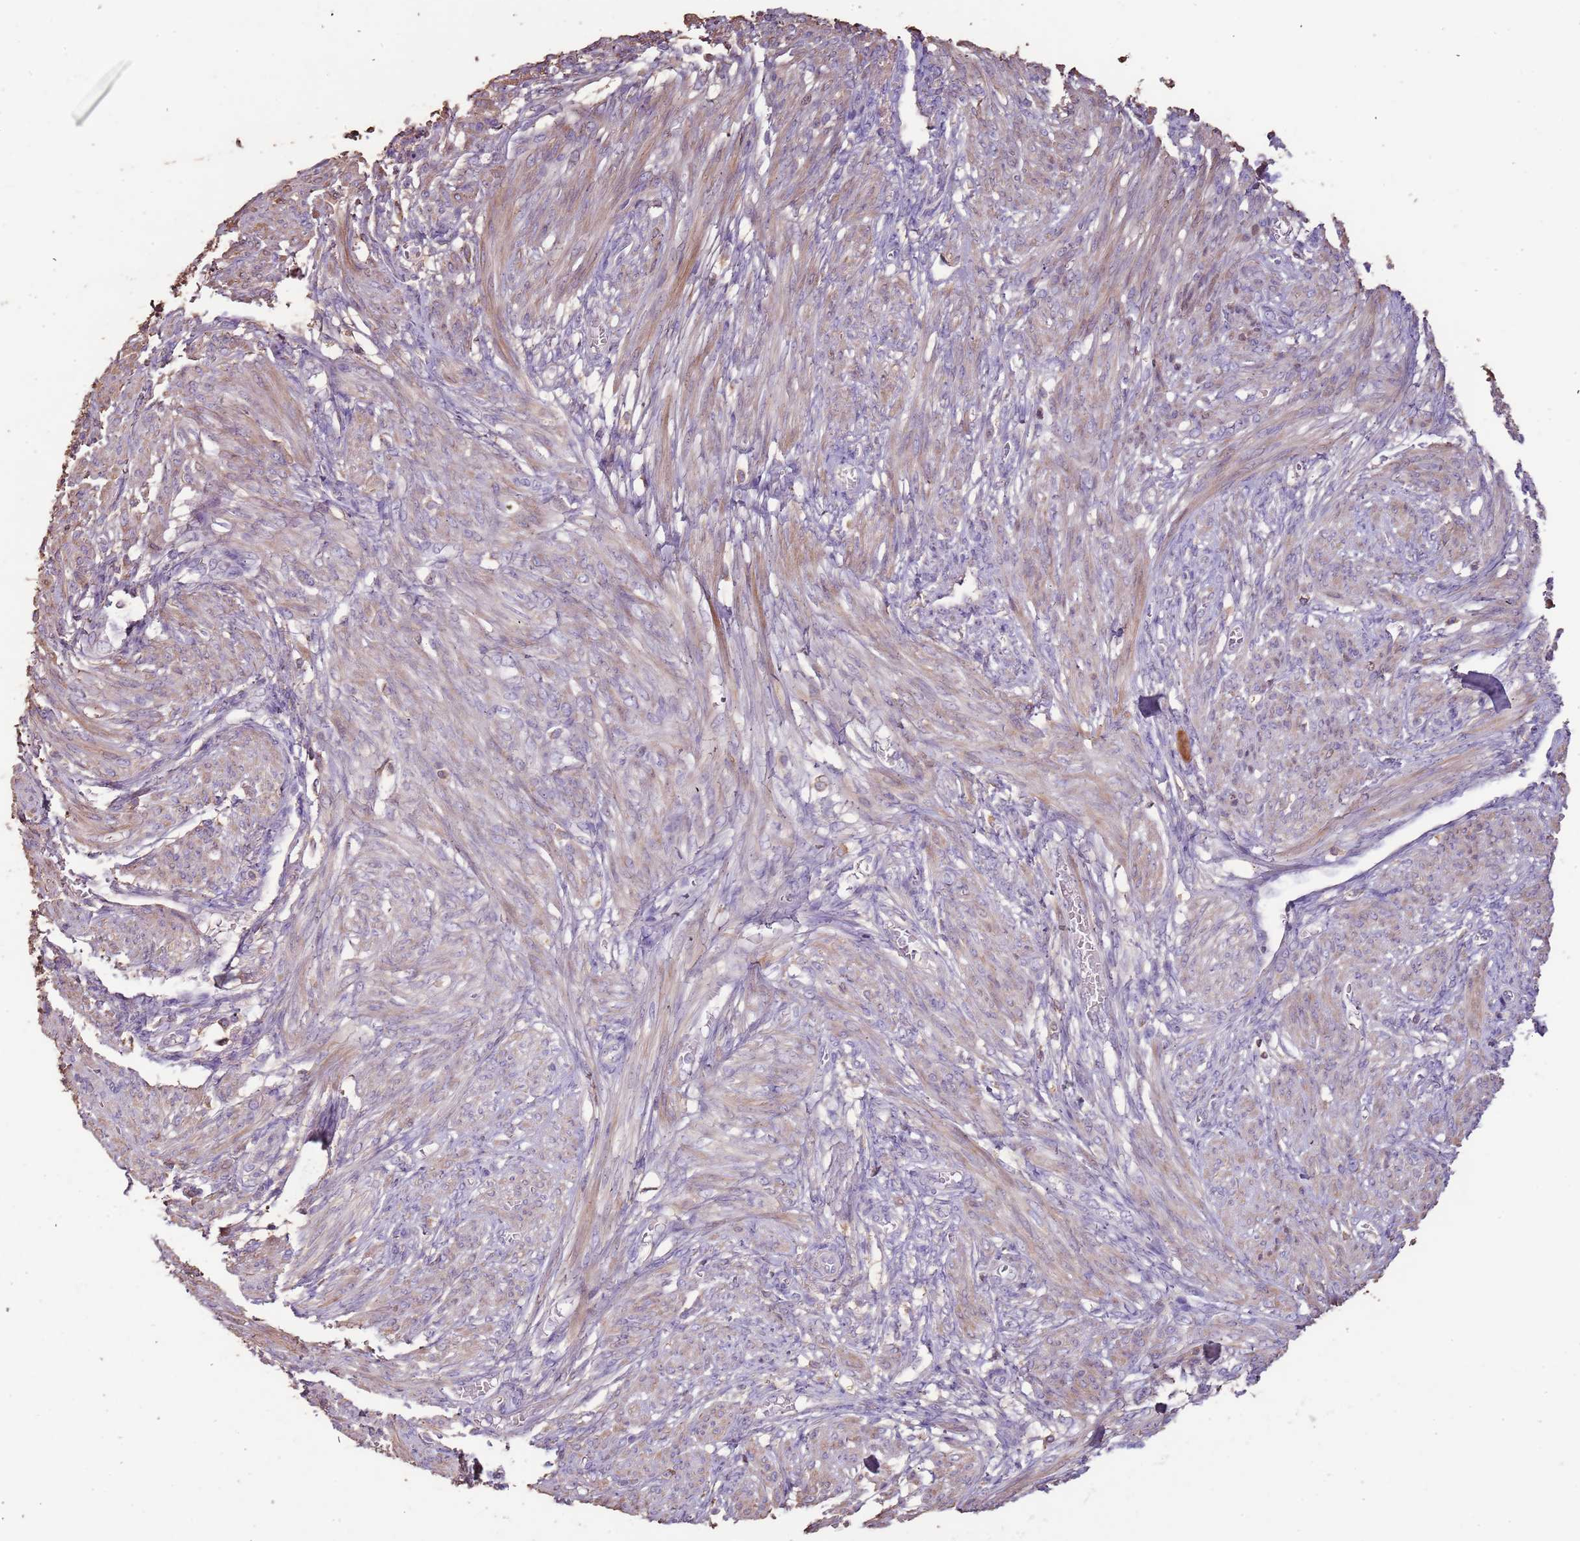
{"staining": {"intensity": "moderate", "quantity": "<25%", "location": "cytoplasmic/membranous"}, "tissue": "smooth muscle", "cell_type": "Smooth muscle cells", "image_type": "normal", "snomed": [{"axis": "morphology", "description": "Normal tissue, NOS"}, {"axis": "topography", "description": "Smooth muscle"}], "caption": "Smooth muscle stained with DAB (3,3'-diaminobenzidine) immunohistochemistry (IHC) exhibits low levels of moderate cytoplasmic/membranous staining in approximately <25% of smooth muscle cells.", "gene": "FECH", "patient": {"sex": "female", "age": 39}}